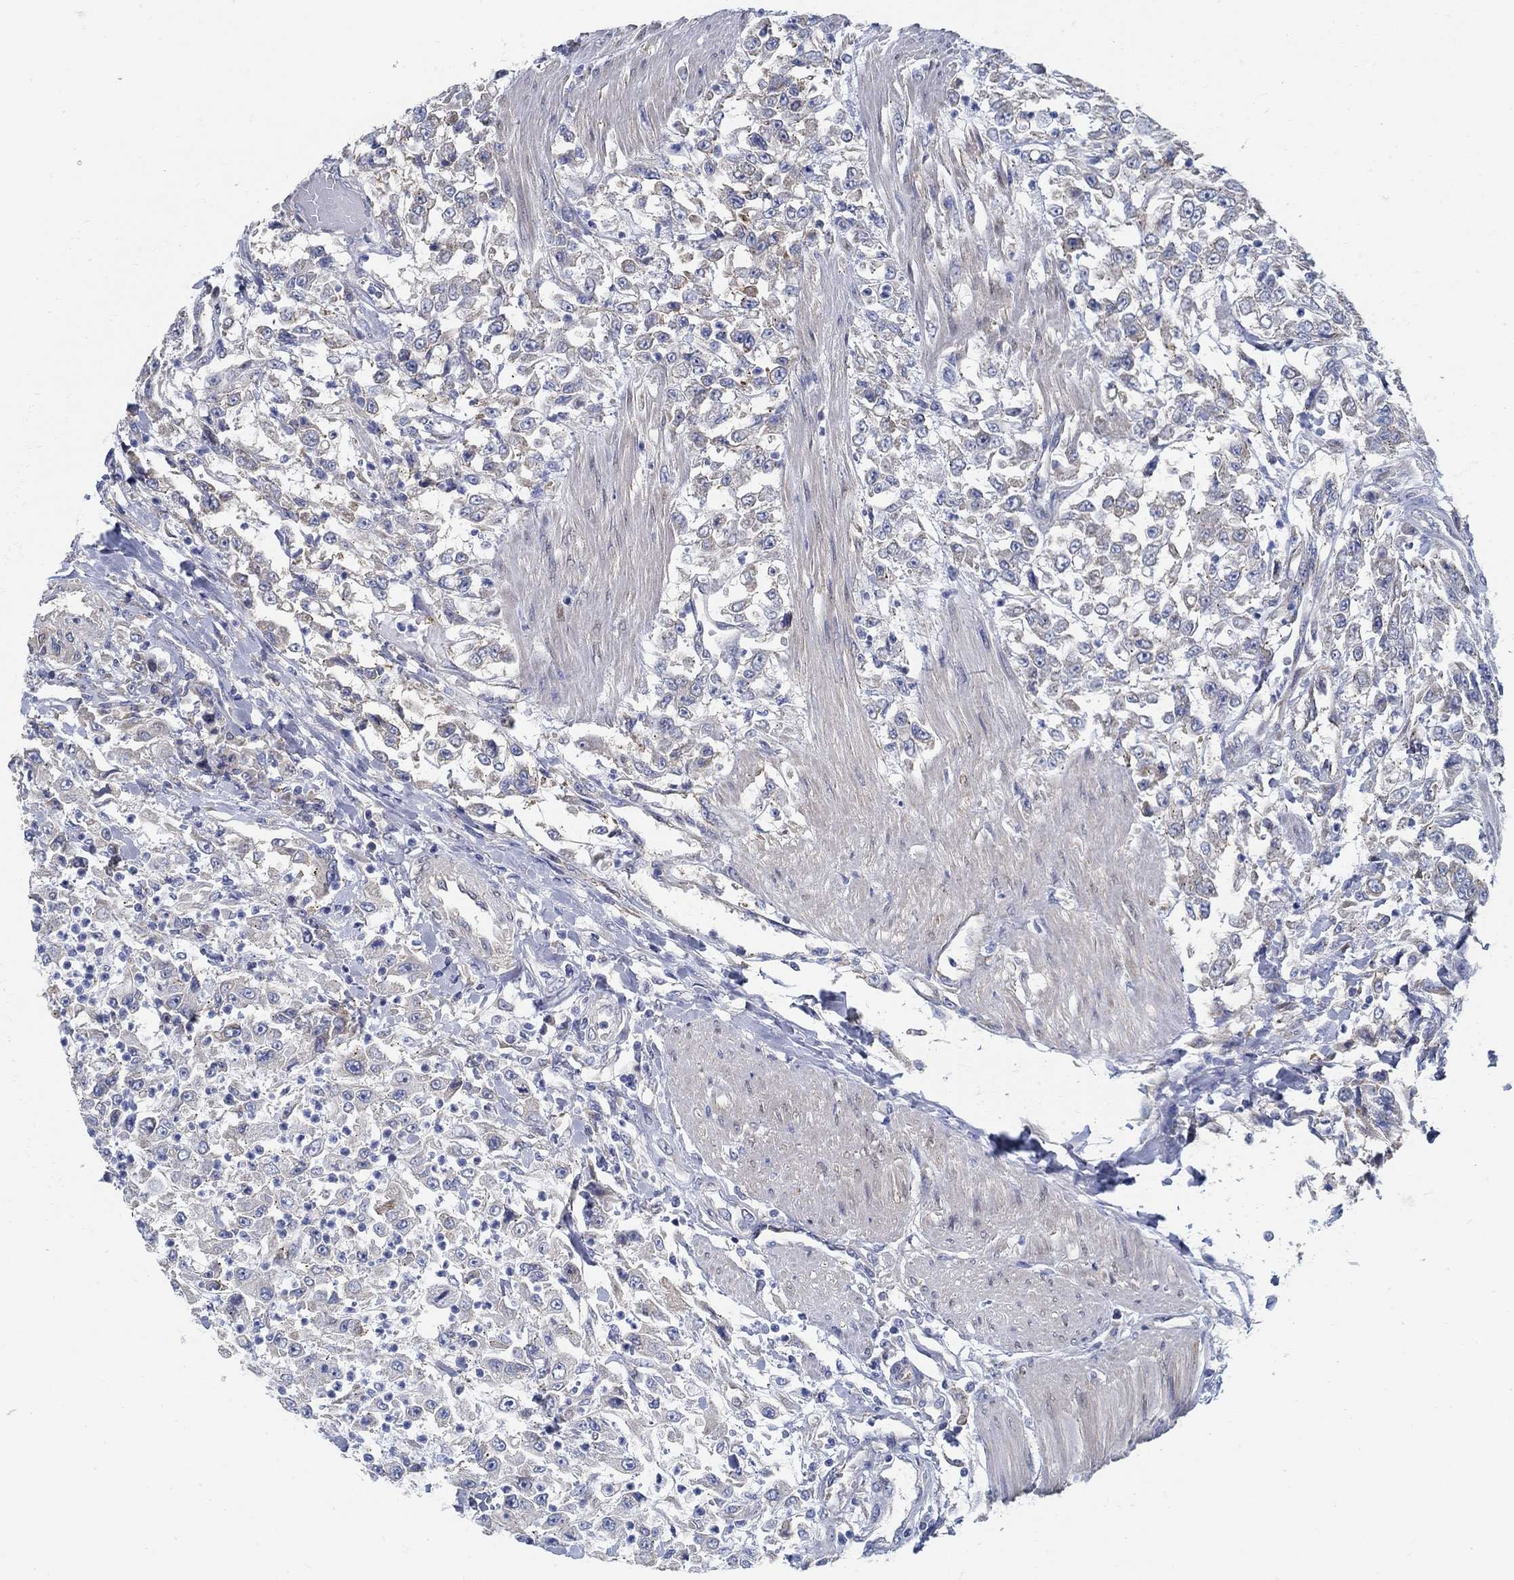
{"staining": {"intensity": "weak", "quantity": "<25%", "location": "cytoplasmic/membranous"}, "tissue": "urothelial cancer", "cell_type": "Tumor cells", "image_type": "cancer", "snomed": [{"axis": "morphology", "description": "Urothelial carcinoma, High grade"}, {"axis": "topography", "description": "Urinary bladder"}], "caption": "This photomicrograph is of urothelial cancer stained with IHC to label a protein in brown with the nuclei are counter-stained blue. There is no staining in tumor cells. (Immunohistochemistry, brightfield microscopy, high magnification).", "gene": "C15orf39", "patient": {"sex": "male", "age": 46}}